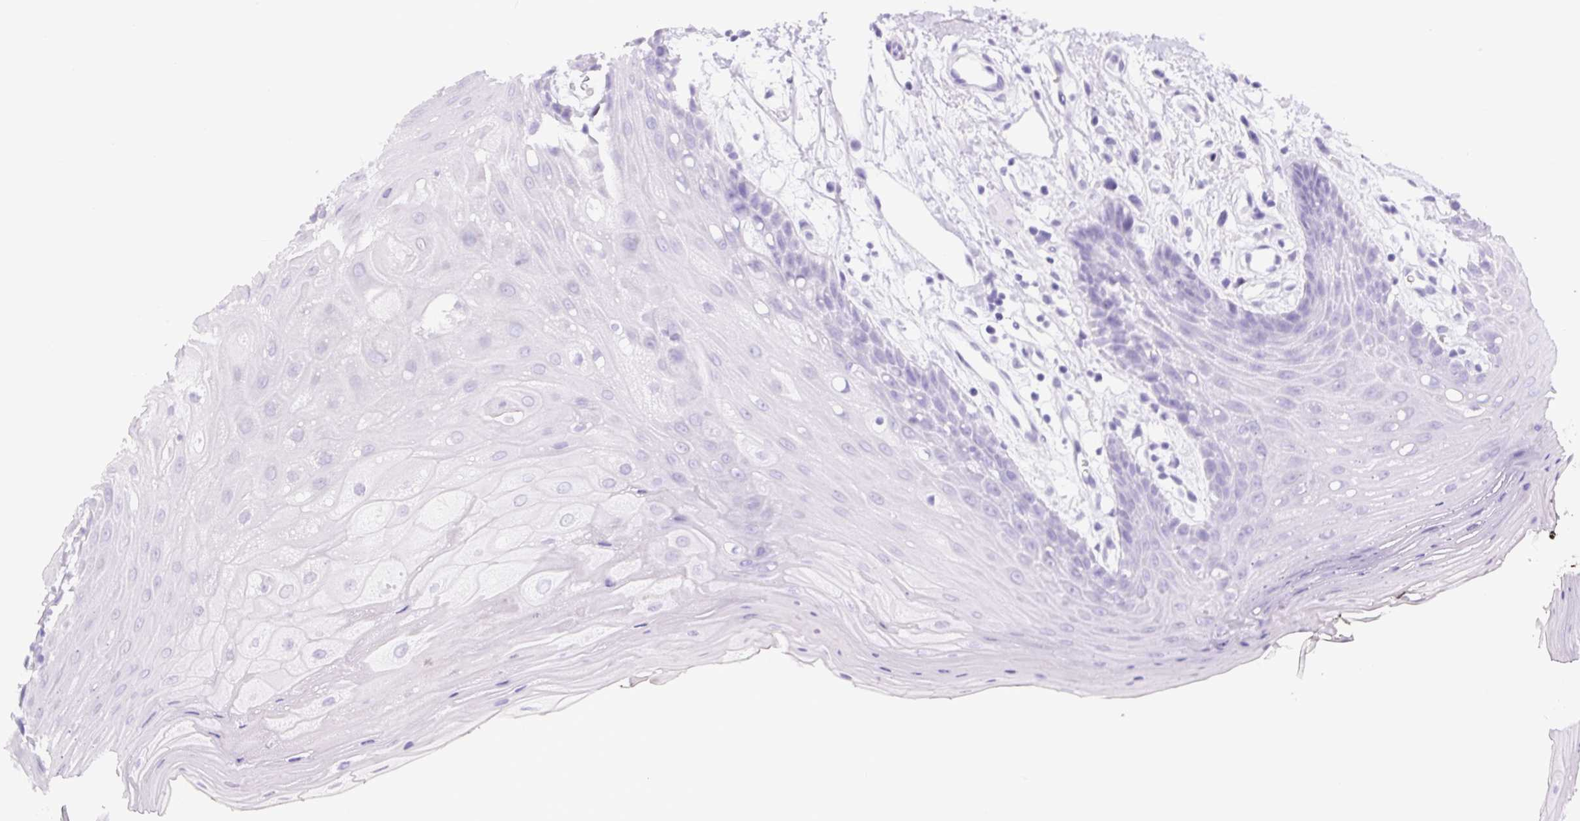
{"staining": {"intensity": "negative", "quantity": "none", "location": "none"}, "tissue": "oral mucosa", "cell_type": "Squamous epithelial cells", "image_type": "normal", "snomed": [{"axis": "morphology", "description": "Normal tissue, NOS"}, {"axis": "topography", "description": "Oral tissue"}, {"axis": "topography", "description": "Tounge, NOS"}], "caption": "The immunohistochemistry (IHC) photomicrograph has no significant expression in squamous epithelial cells of oral mucosa.", "gene": "CHGA", "patient": {"sex": "female", "age": 59}}